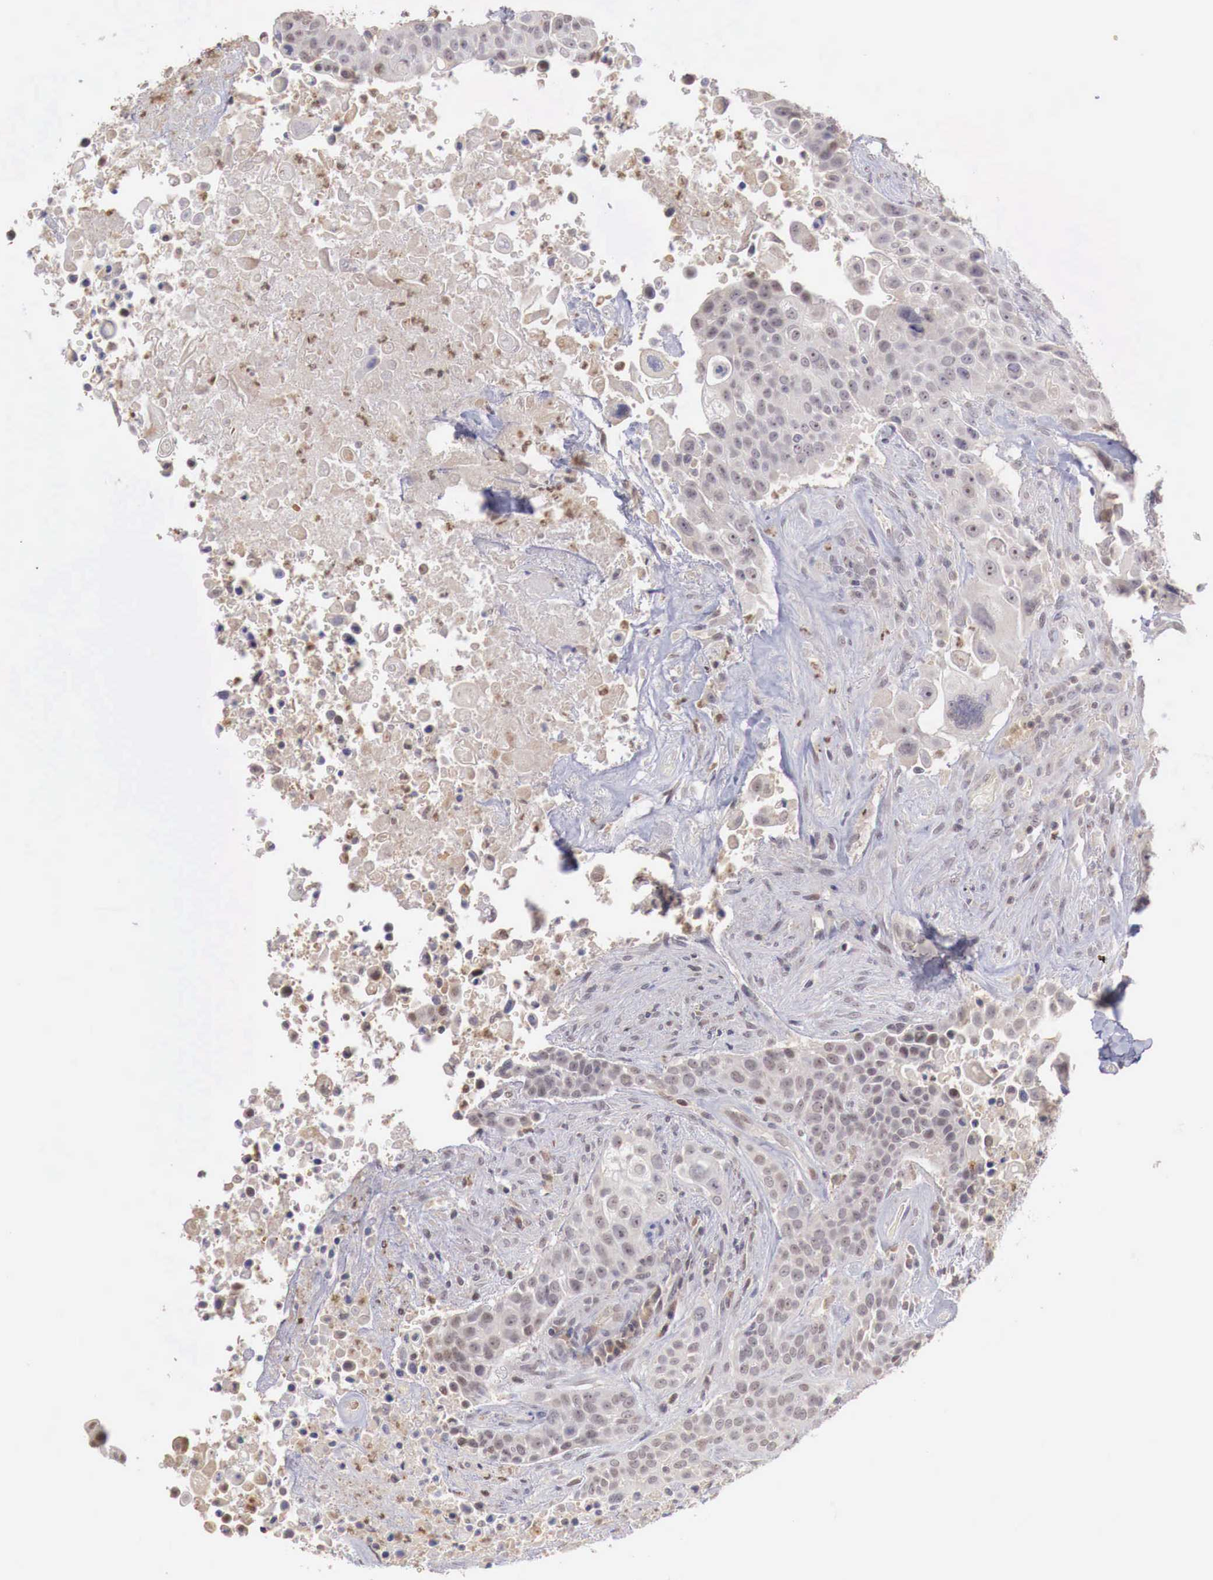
{"staining": {"intensity": "weak", "quantity": ">75%", "location": "cytoplasmic/membranous"}, "tissue": "urothelial cancer", "cell_type": "Tumor cells", "image_type": "cancer", "snomed": [{"axis": "morphology", "description": "Urothelial carcinoma, High grade"}, {"axis": "topography", "description": "Urinary bladder"}], "caption": "Immunohistochemical staining of urothelial carcinoma (high-grade) demonstrates weak cytoplasmic/membranous protein positivity in about >75% of tumor cells.", "gene": "TBC1D9", "patient": {"sex": "male", "age": 74}}